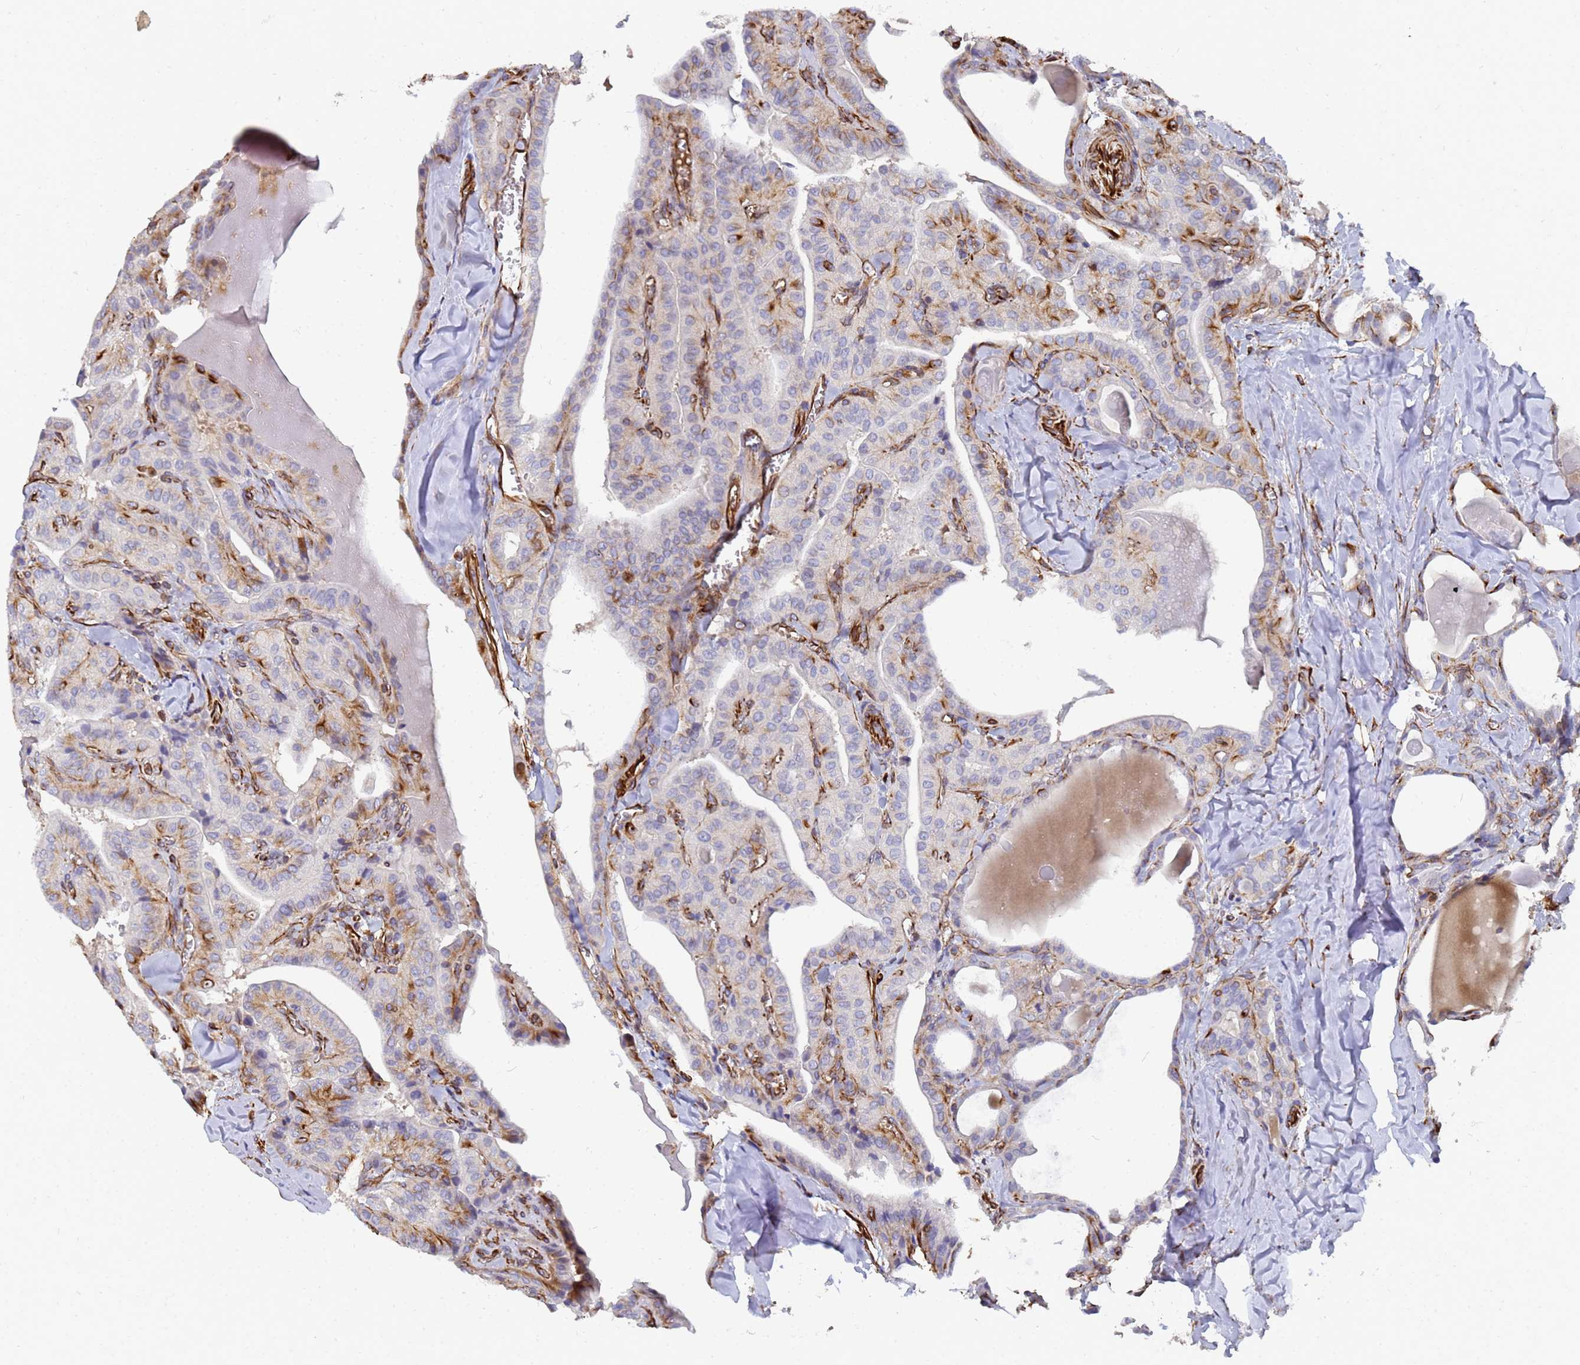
{"staining": {"intensity": "negative", "quantity": "none", "location": "none"}, "tissue": "thyroid cancer", "cell_type": "Tumor cells", "image_type": "cancer", "snomed": [{"axis": "morphology", "description": "Papillary adenocarcinoma, NOS"}, {"axis": "topography", "description": "Thyroid gland"}], "caption": "This is an immunohistochemistry image of human thyroid papillary adenocarcinoma. There is no staining in tumor cells.", "gene": "SYT13", "patient": {"sex": "male", "age": 52}}